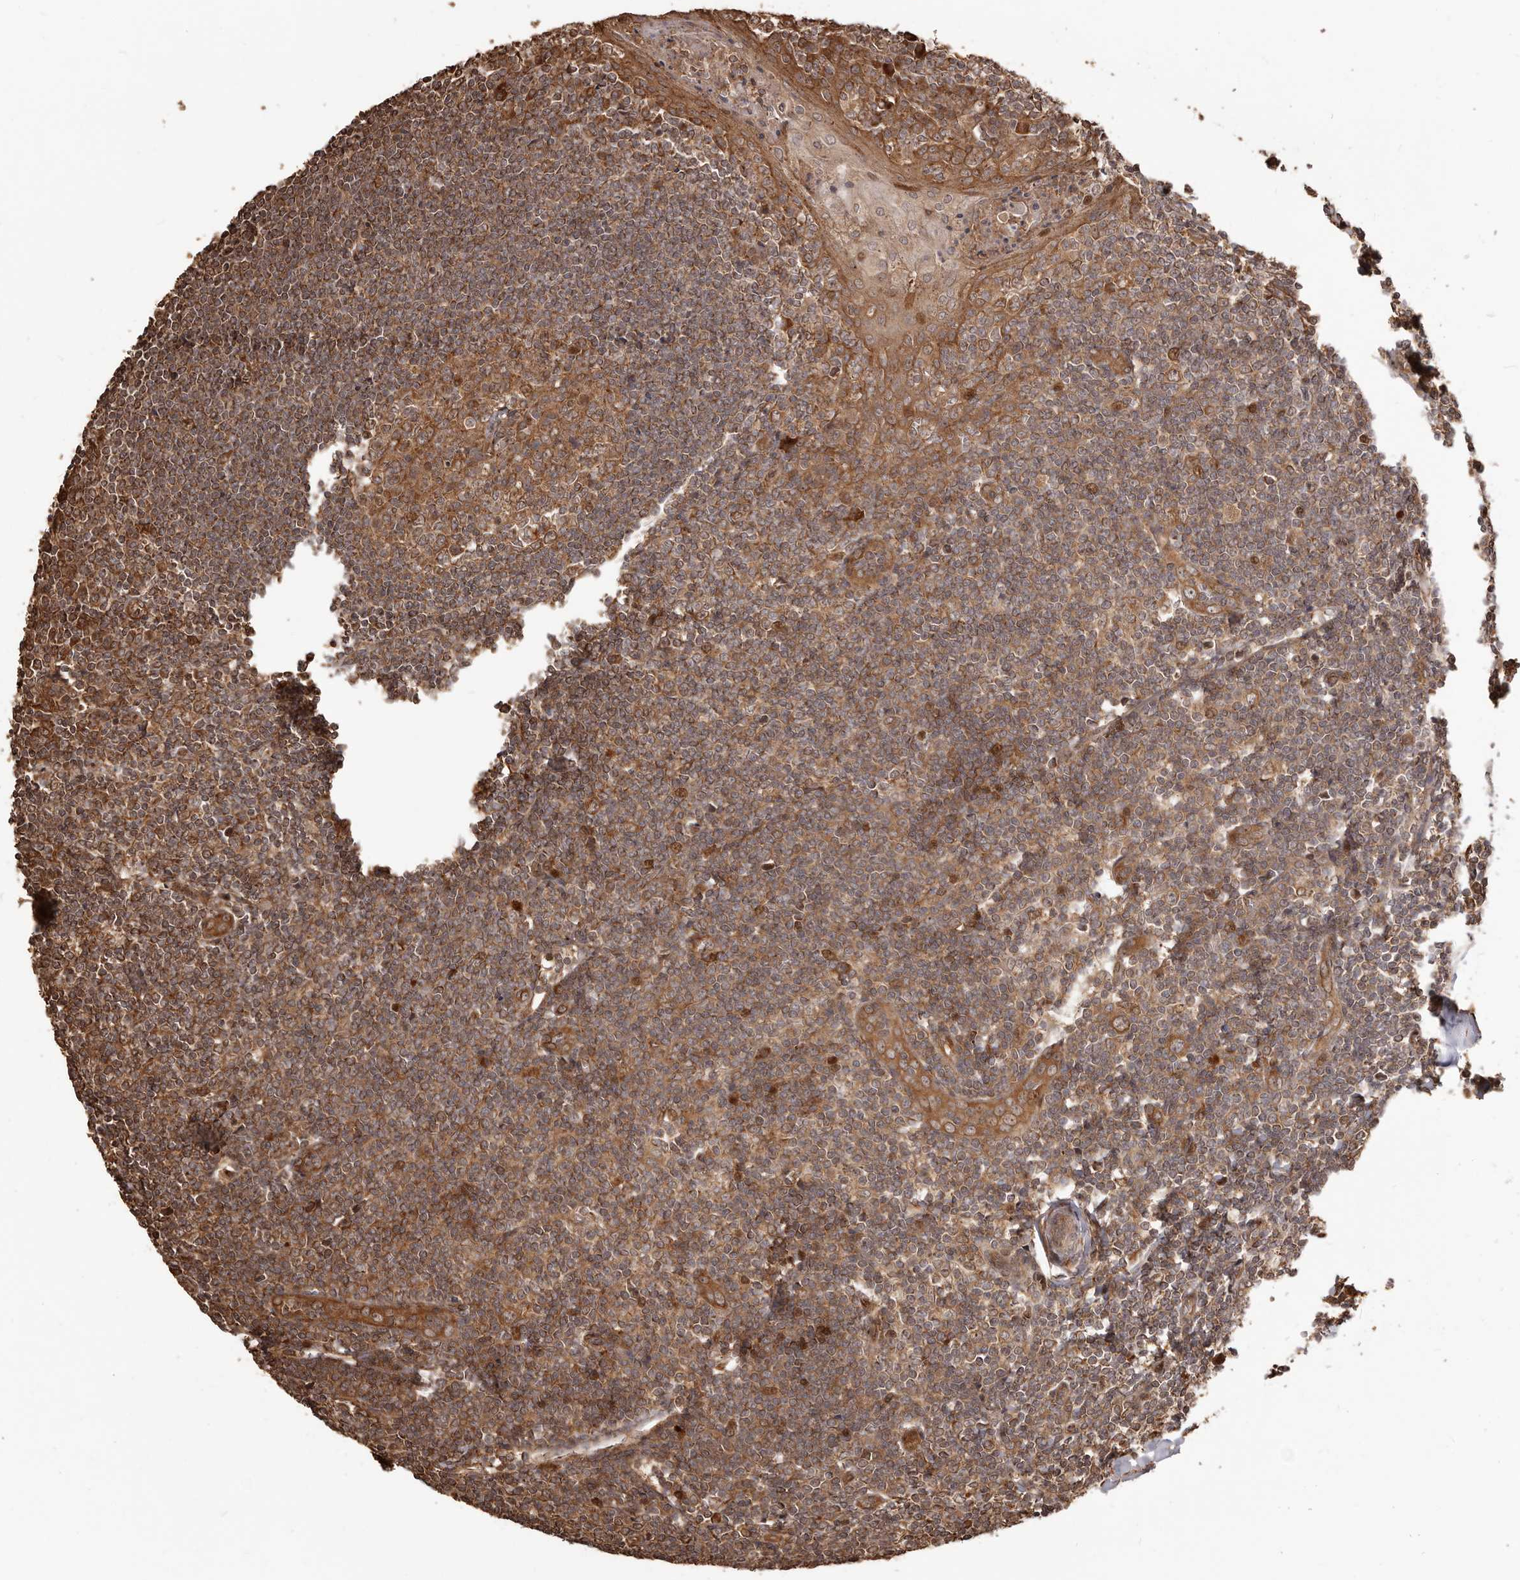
{"staining": {"intensity": "moderate", "quantity": ">75%", "location": "cytoplasmic/membranous"}, "tissue": "tonsil", "cell_type": "Germinal center cells", "image_type": "normal", "snomed": [{"axis": "morphology", "description": "Normal tissue, NOS"}, {"axis": "topography", "description": "Tonsil"}], "caption": "Protein expression analysis of unremarkable human tonsil reveals moderate cytoplasmic/membranous staining in about >75% of germinal center cells.", "gene": "MTO1", "patient": {"sex": "male", "age": 27}}